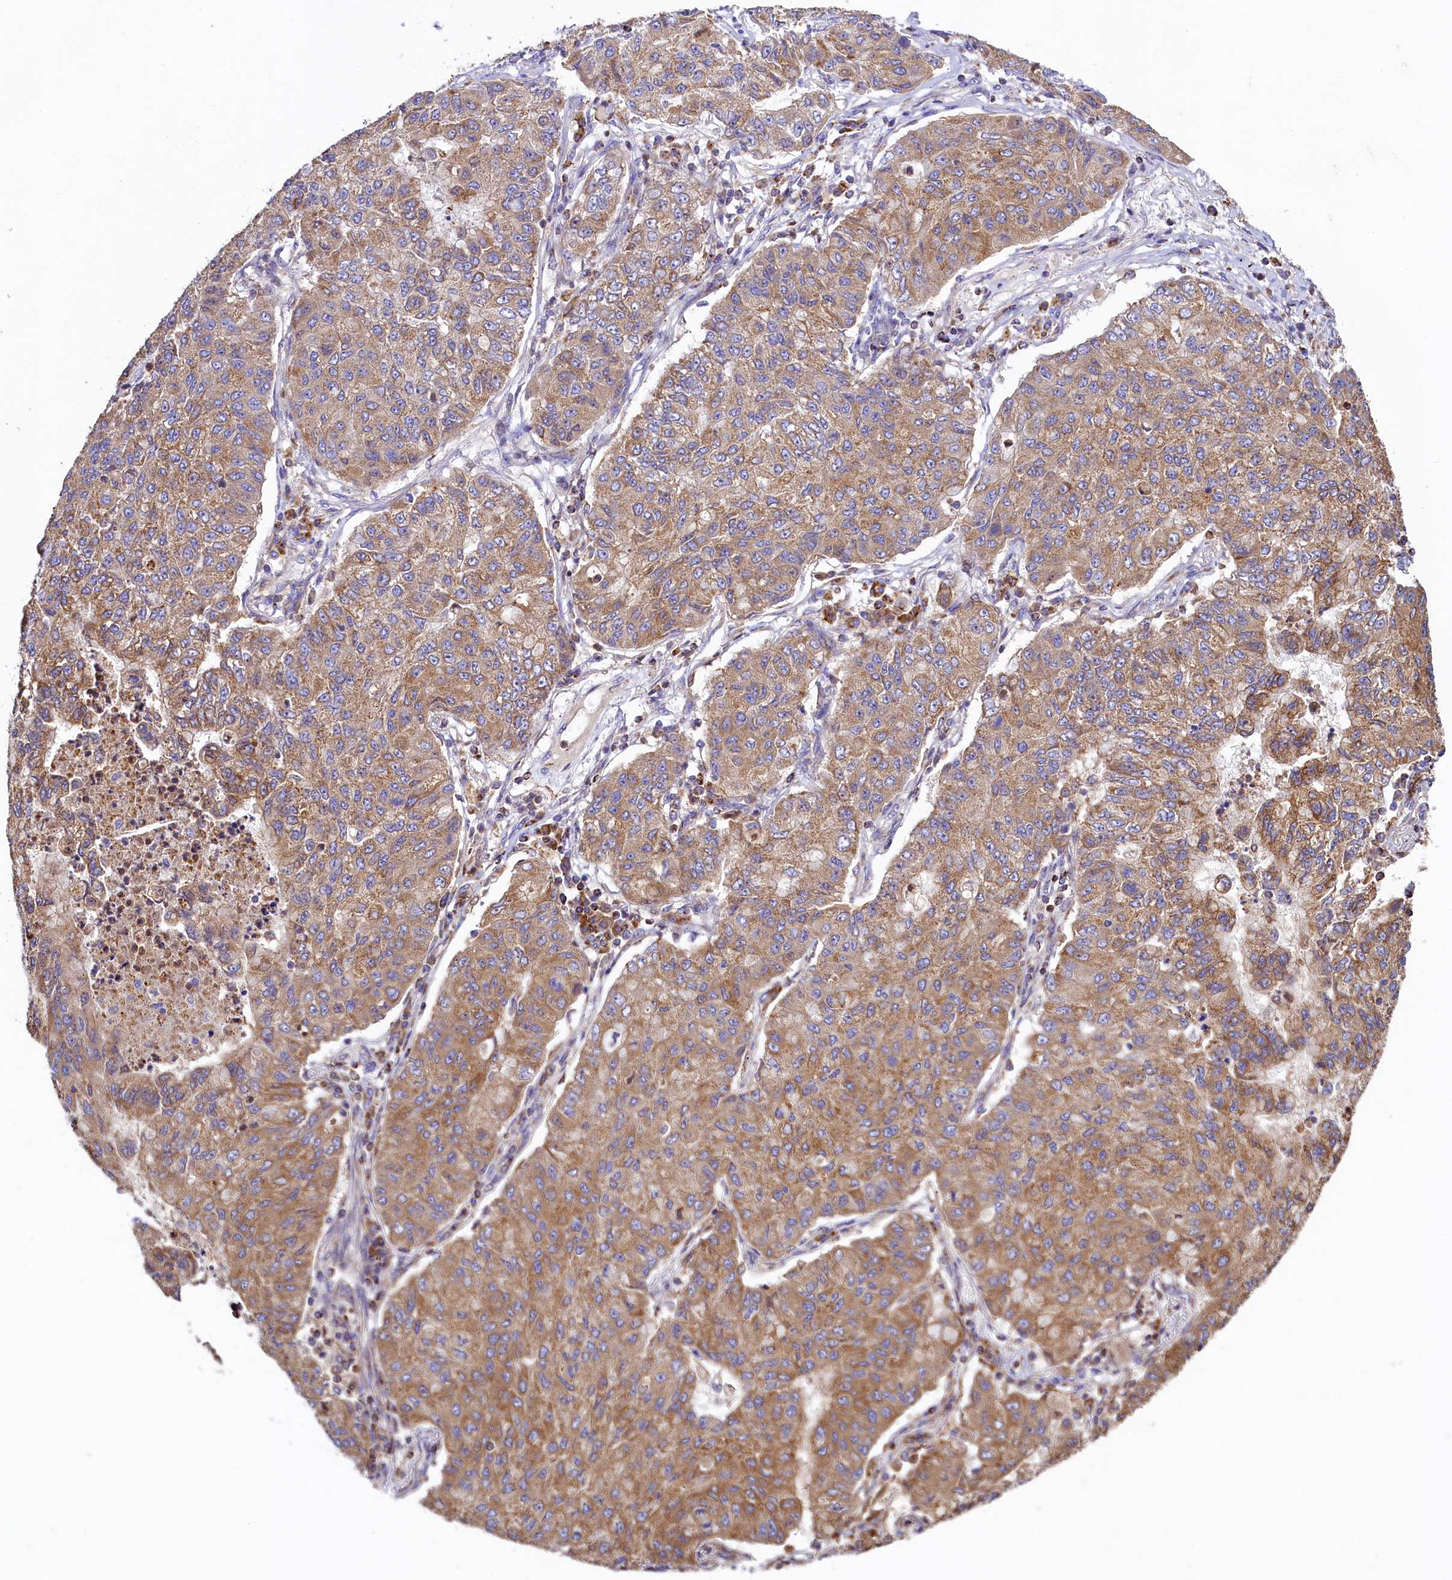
{"staining": {"intensity": "moderate", "quantity": ">75%", "location": "cytoplasmic/membranous"}, "tissue": "lung cancer", "cell_type": "Tumor cells", "image_type": "cancer", "snomed": [{"axis": "morphology", "description": "Squamous cell carcinoma, NOS"}, {"axis": "topography", "description": "Lung"}], "caption": "Lung cancer stained with a brown dye reveals moderate cytoplasmic/membranous positive positivity in about >75% of tumor cells.", "gene": "CLYBL", "patient": {"sex": "male", "age": 74}}